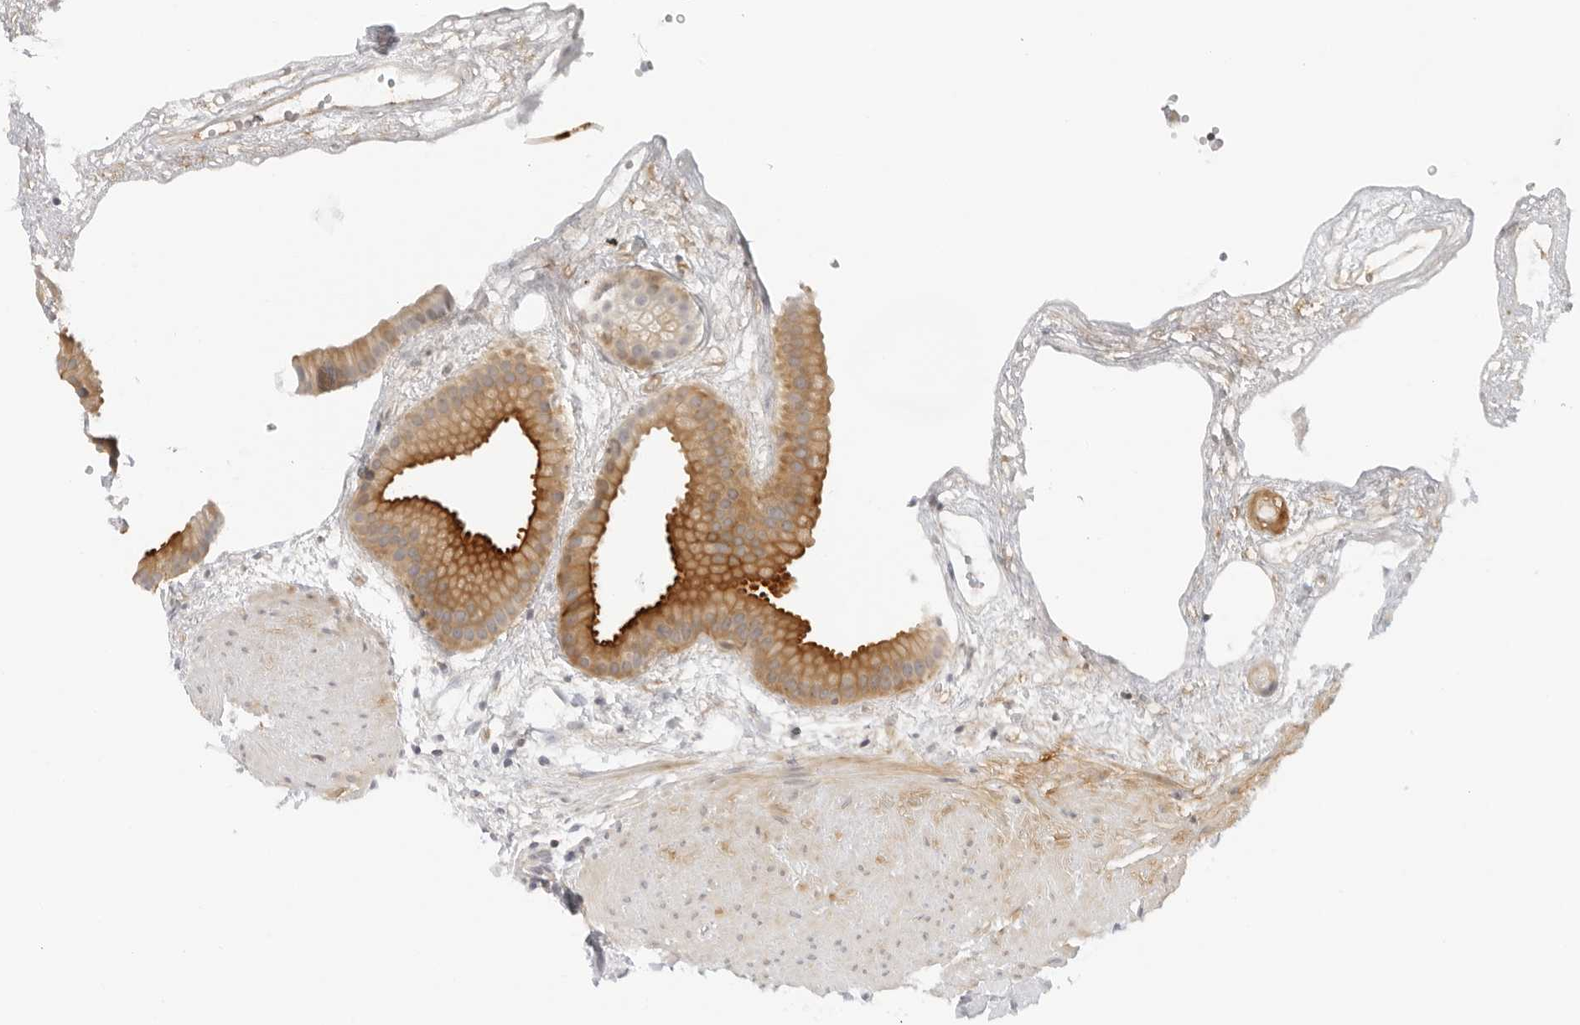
{"staining": {"intensity": "strong", "quantity": ">75%", "location": "cytoplasmic/membranous"}, "tissue": "gallbladder", "cell_type": "Glandular cells", "image_type": "normal", "snomed": [{"axis": "morphology", "description": "Normal tissue, NOS"}, {"axis": "topography", "description": "Gallbladder"}], "caption": "Gallbladder stained with a brown dye displays strong cytoplasmic/membranous positive expression in approximately >75% of glandular cells.", "gene": "OSCP1", "patient": {"sex": "female", "age": 64}}